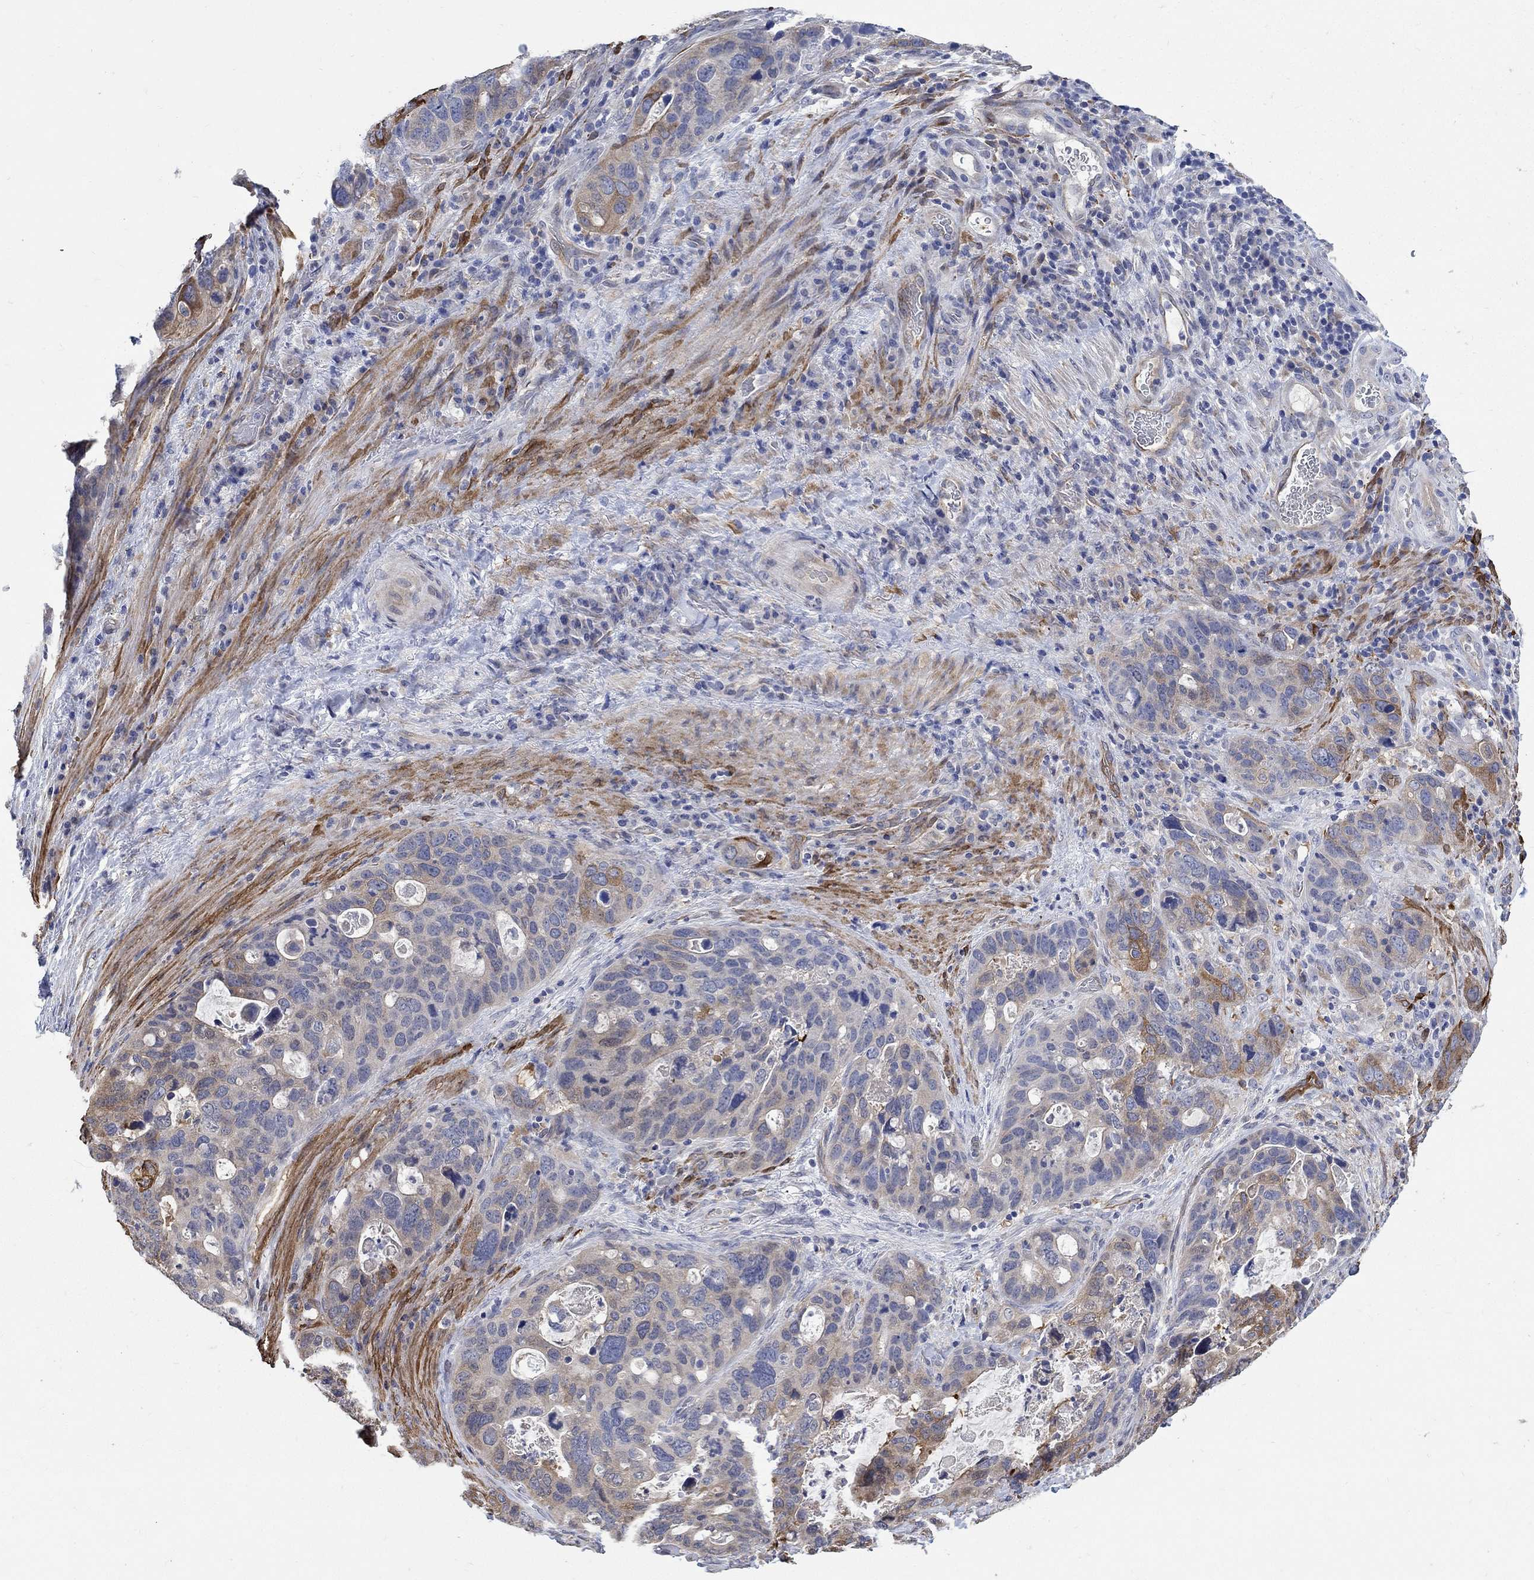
{"staining": {"intensity": "moderate", "quantity": "<25%", "location": "cytoplasmic/membranous"}, "tissue": "stomach cancer", "cell_type": "Tumor cells", "image_type": "cancer", "snomed": [{"axis": "morphology", "description": "Adenocarcinoma, NOS"}, {"axis": "topography", "description": "Stomach"}], "caption": "Stomach adenocarcinoma stained with immunohistochemistry shows moderate cytoplasmic/membranous expression in approximately <25% of tumor cells. The protein is stained brown, and the nuclei are stained in blue (DAB (3,3'-diaminobenzidine) IHC with brightfield microscopy, high magnification).", "gene": "TGM2", "patient": {"sex": "male", "age": 54}}